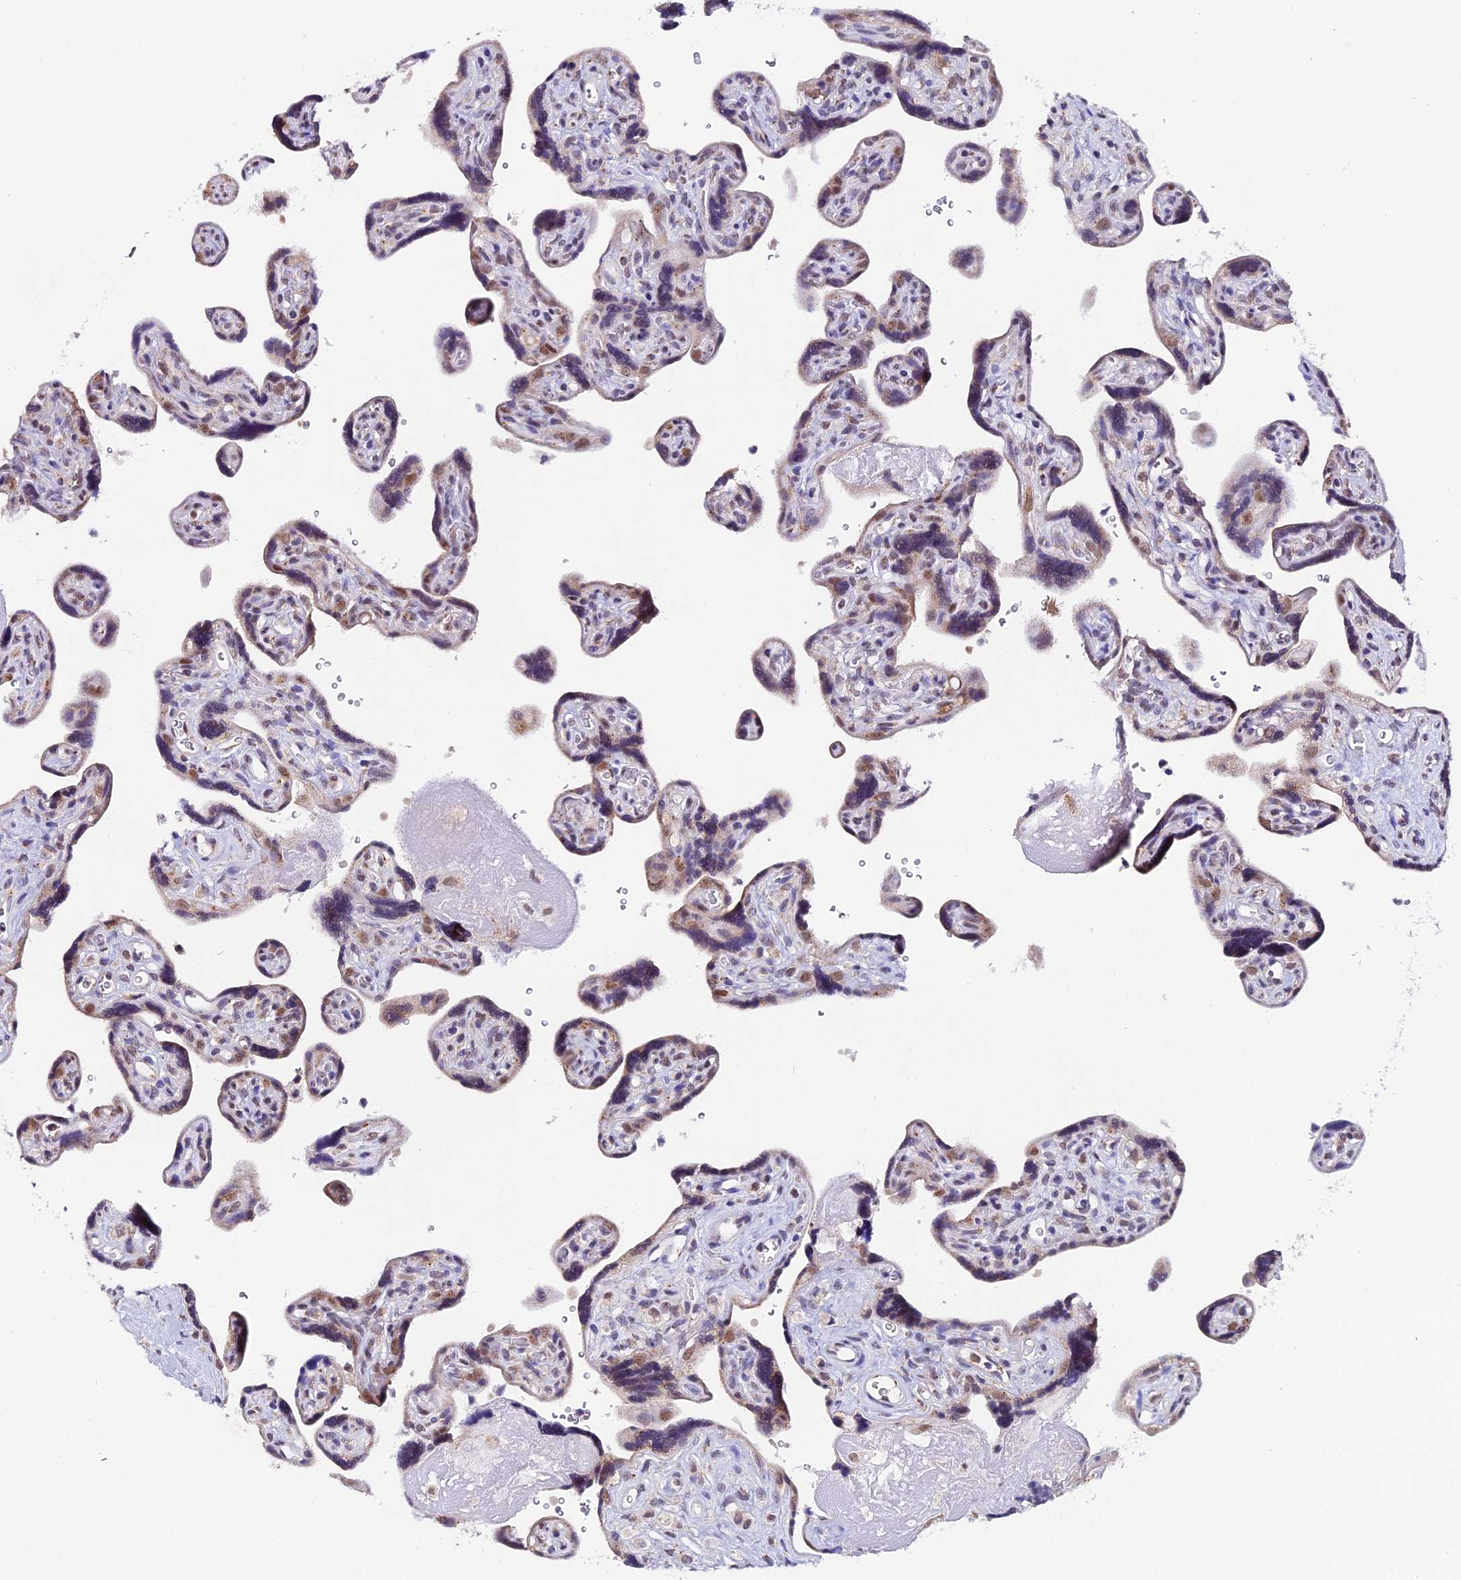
{"staining": {"intensity": "moderate", "quantity": "<25%", "location": "cytoplasmic/membranous,nuclear"}, "tissue": "placenta", "cell_type": "Trophoblastic cells", "image_type": "normal", "snomed": [{"axis": "morphology", "description": "Normal tissue, NOS"}, {"axis": "topography", "description": "Placenta"}], "caption": "IHC of normal placenta reveals low levels of moderate cytoplasmic/membranous,nuclear positivity in approximately <25% of trophoblastic cells.", "gene": "NCBP1", "patient": {"sex": "female", "age": 39}}